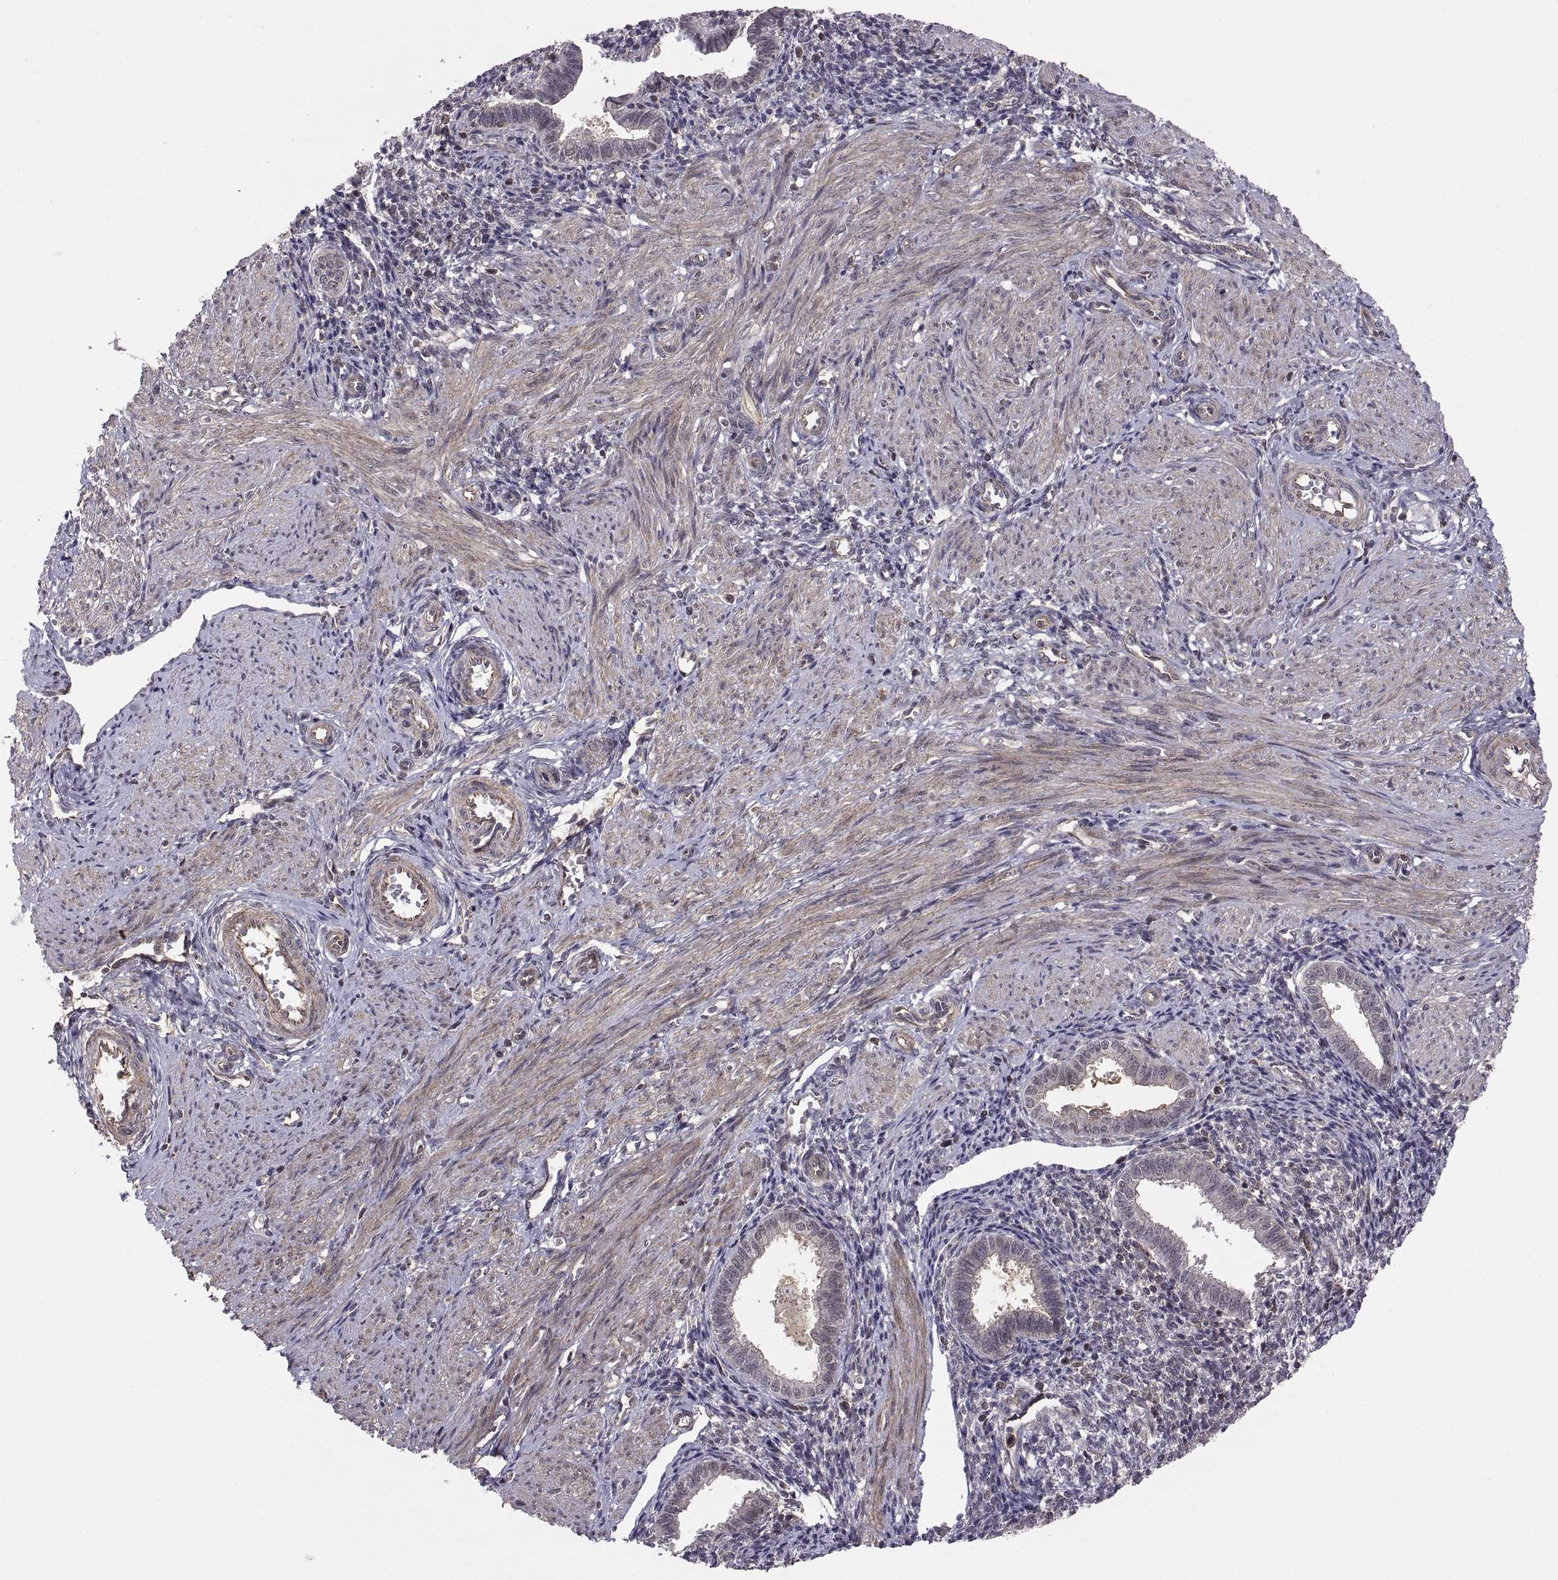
{"staining": {"intensity": "negative", "quantity": "none", "location": "none"}, "tissue": "endometrium", "cell_type": "Cells in endometrial stroma", "image_type": "normal", "snomed": [{"axis": "morphology", "description": "Normal tissue, NOS"}, {"axis": "topography", "description": "Endometrium"}], "caption": "Cells in endometrial stroma are negative for brown protein staining in normal endometrium.", "gene": "ABL2", "patient": {"sex": "female", "age": 37}}